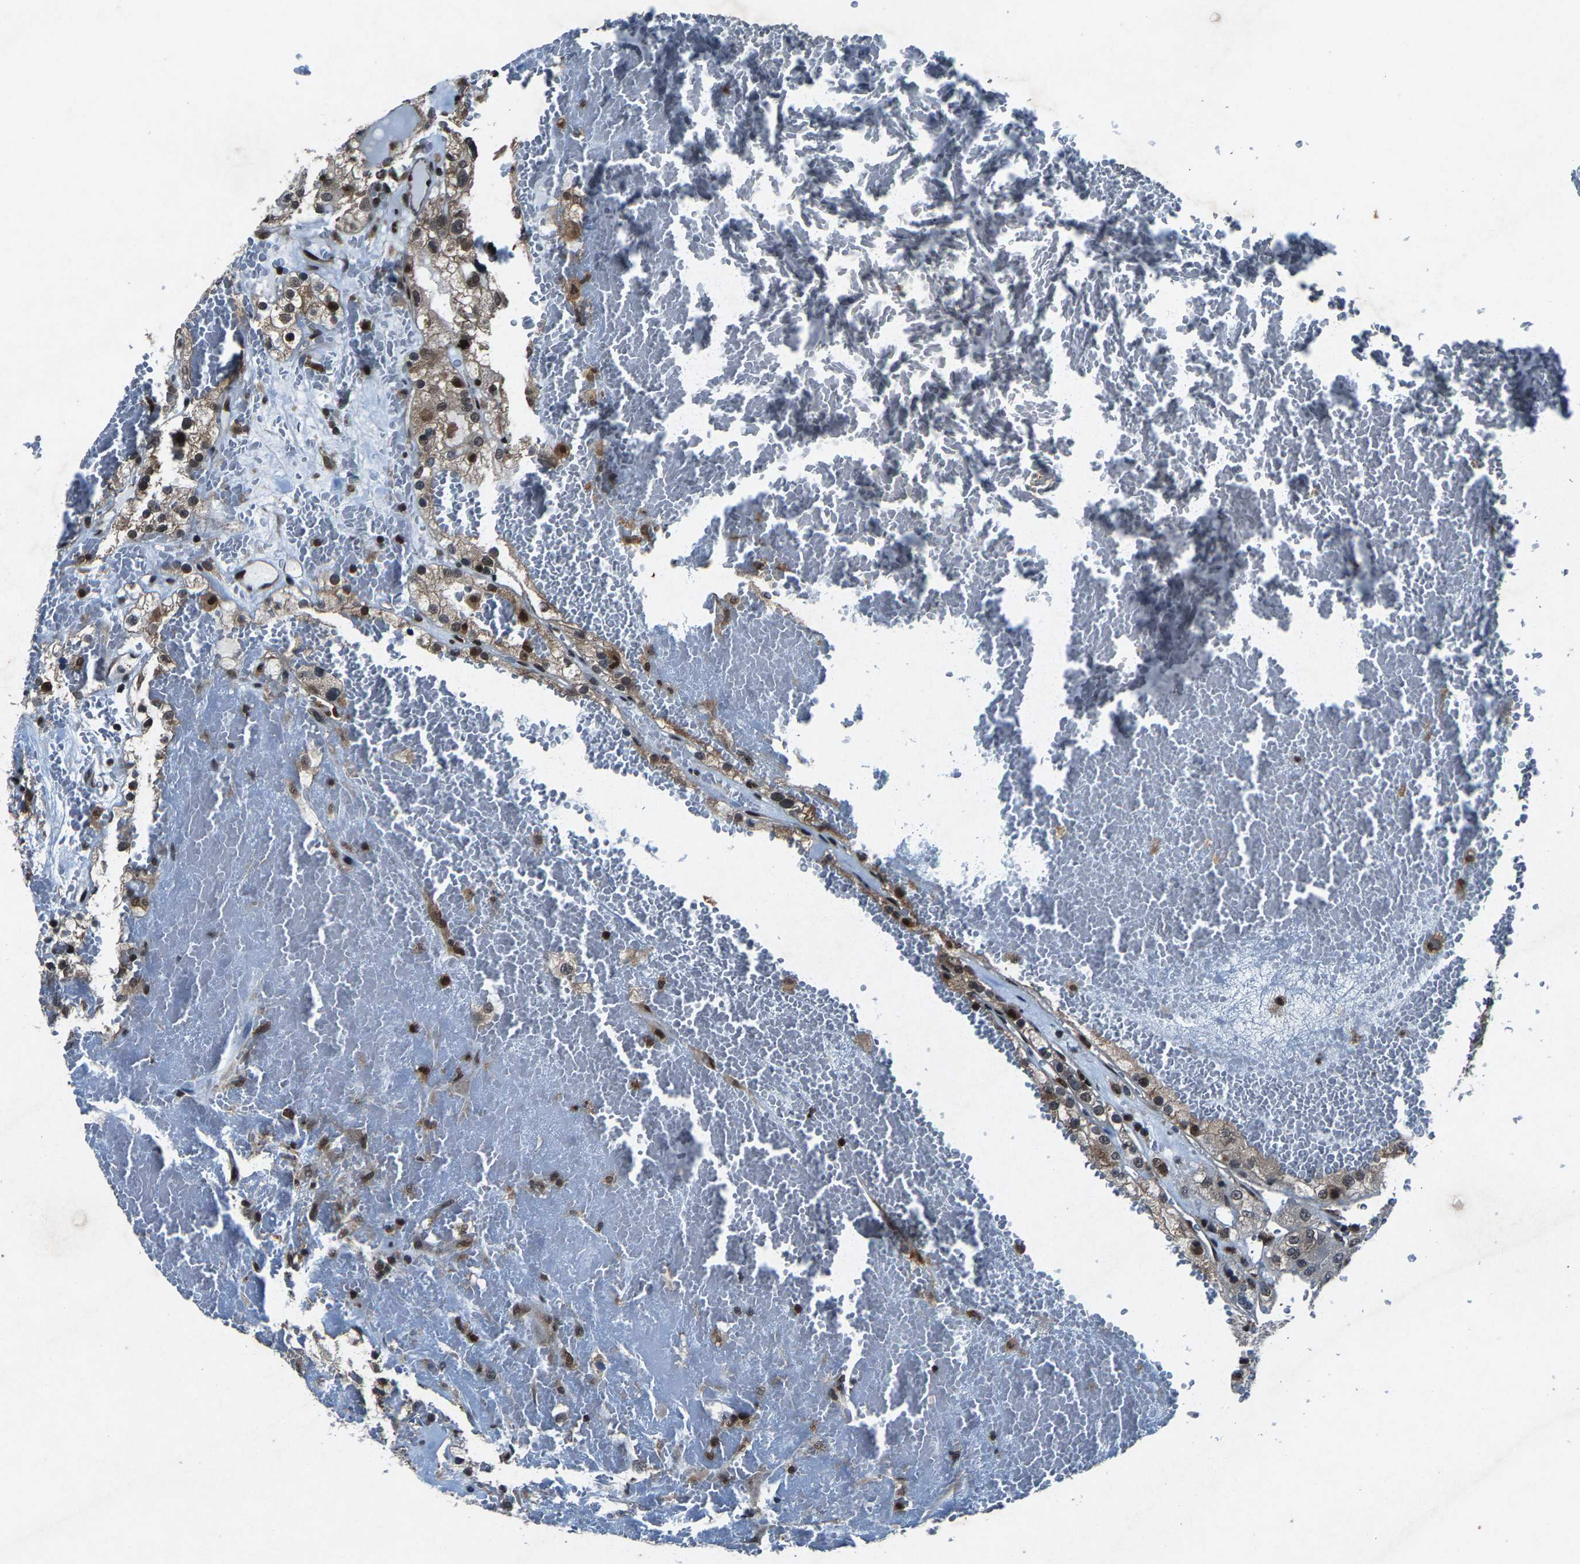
{"staining": {"intensity": "weak", "quantity": "25%-75%", "location": "cytoplasmic/membranous,nuclear"}, "tissue": "renal cancer", "cell_type": "Tumor cells", "image_type": "cancer", "snomed": [{"axis": "morphology", "description": "Normal tissue, NOS"}, {"axis": "morphology", "description": "Adenocarcinoma, NOS"}, {"axis": "topography", "description": "Kidney"}], "caption": "Weak cytoplasmic/membranous and nuclear protein expression is seen in about 25%-75% of tumor cells in renal cancer (adenocarcinoma).", "gene": "ATXN3", "patient": {"sex": "male", "age": 61}}